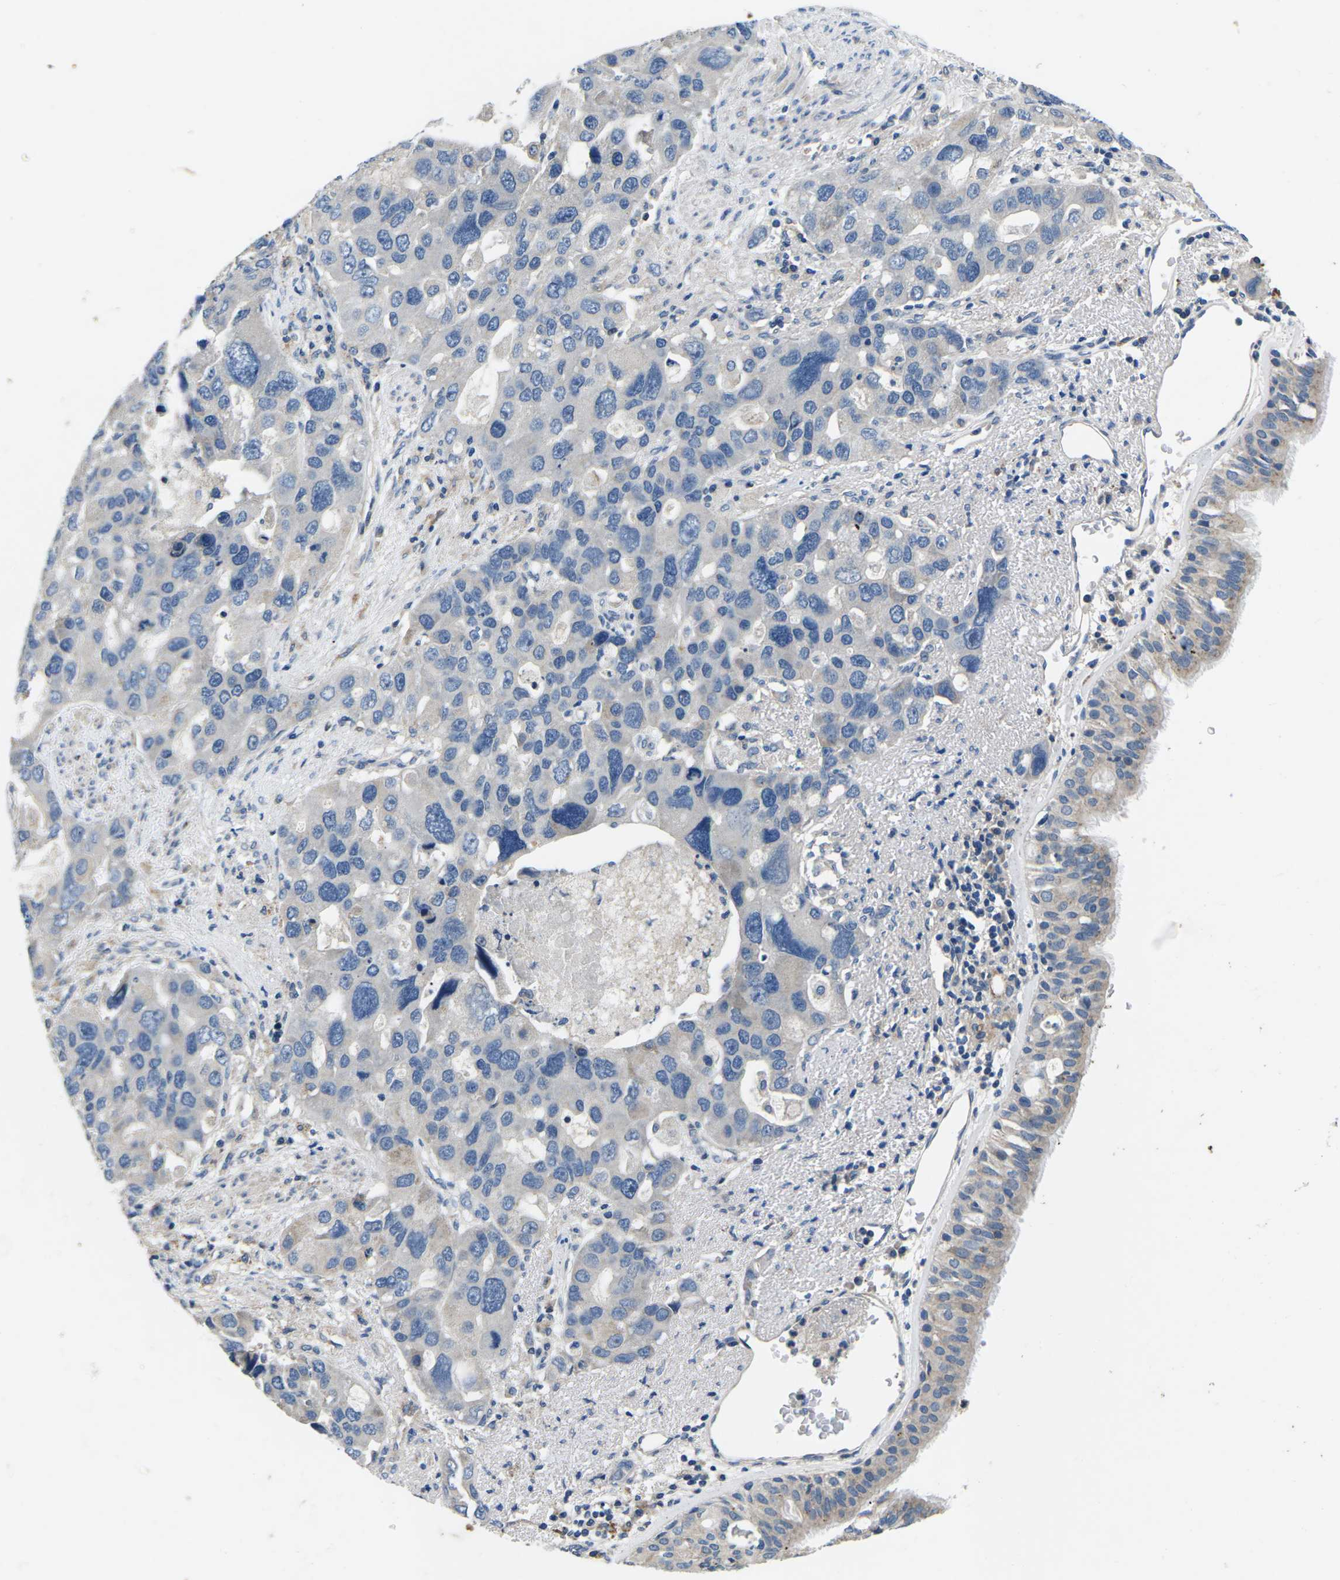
{"staining": {"intensity": "weak", "quantity": ">75%", "location": "cytoplasmic/membranous"}, "tissue": "bronchus", "cell_type": "Respiratory epithelial cells", "image_type": "normal", "snomed": [{"axis": "morphology", "description": "Normal tissue, NOS"}, {"axis": "morphology", "description": "Adenocarcinoma, NOS"}, {"axis": "morphology", "description": "Adenocarcinoma, metastatic, NOS"}, {"axis": "topography", "description": "Lymph node"}, {"axis": "topography", "description": "Bronchus"}, {"axis": "topography", "description": "Lung"}], "caption": "Immunohistochemistry (DAB) staining of normal human bronchus exhibits weak cytoplasmic/membranous protein positivity in approximately >75% of respiratory epithelial cells.", "gene": "PDCD6IP", "patient": {"sex": "female", "age": 54}}